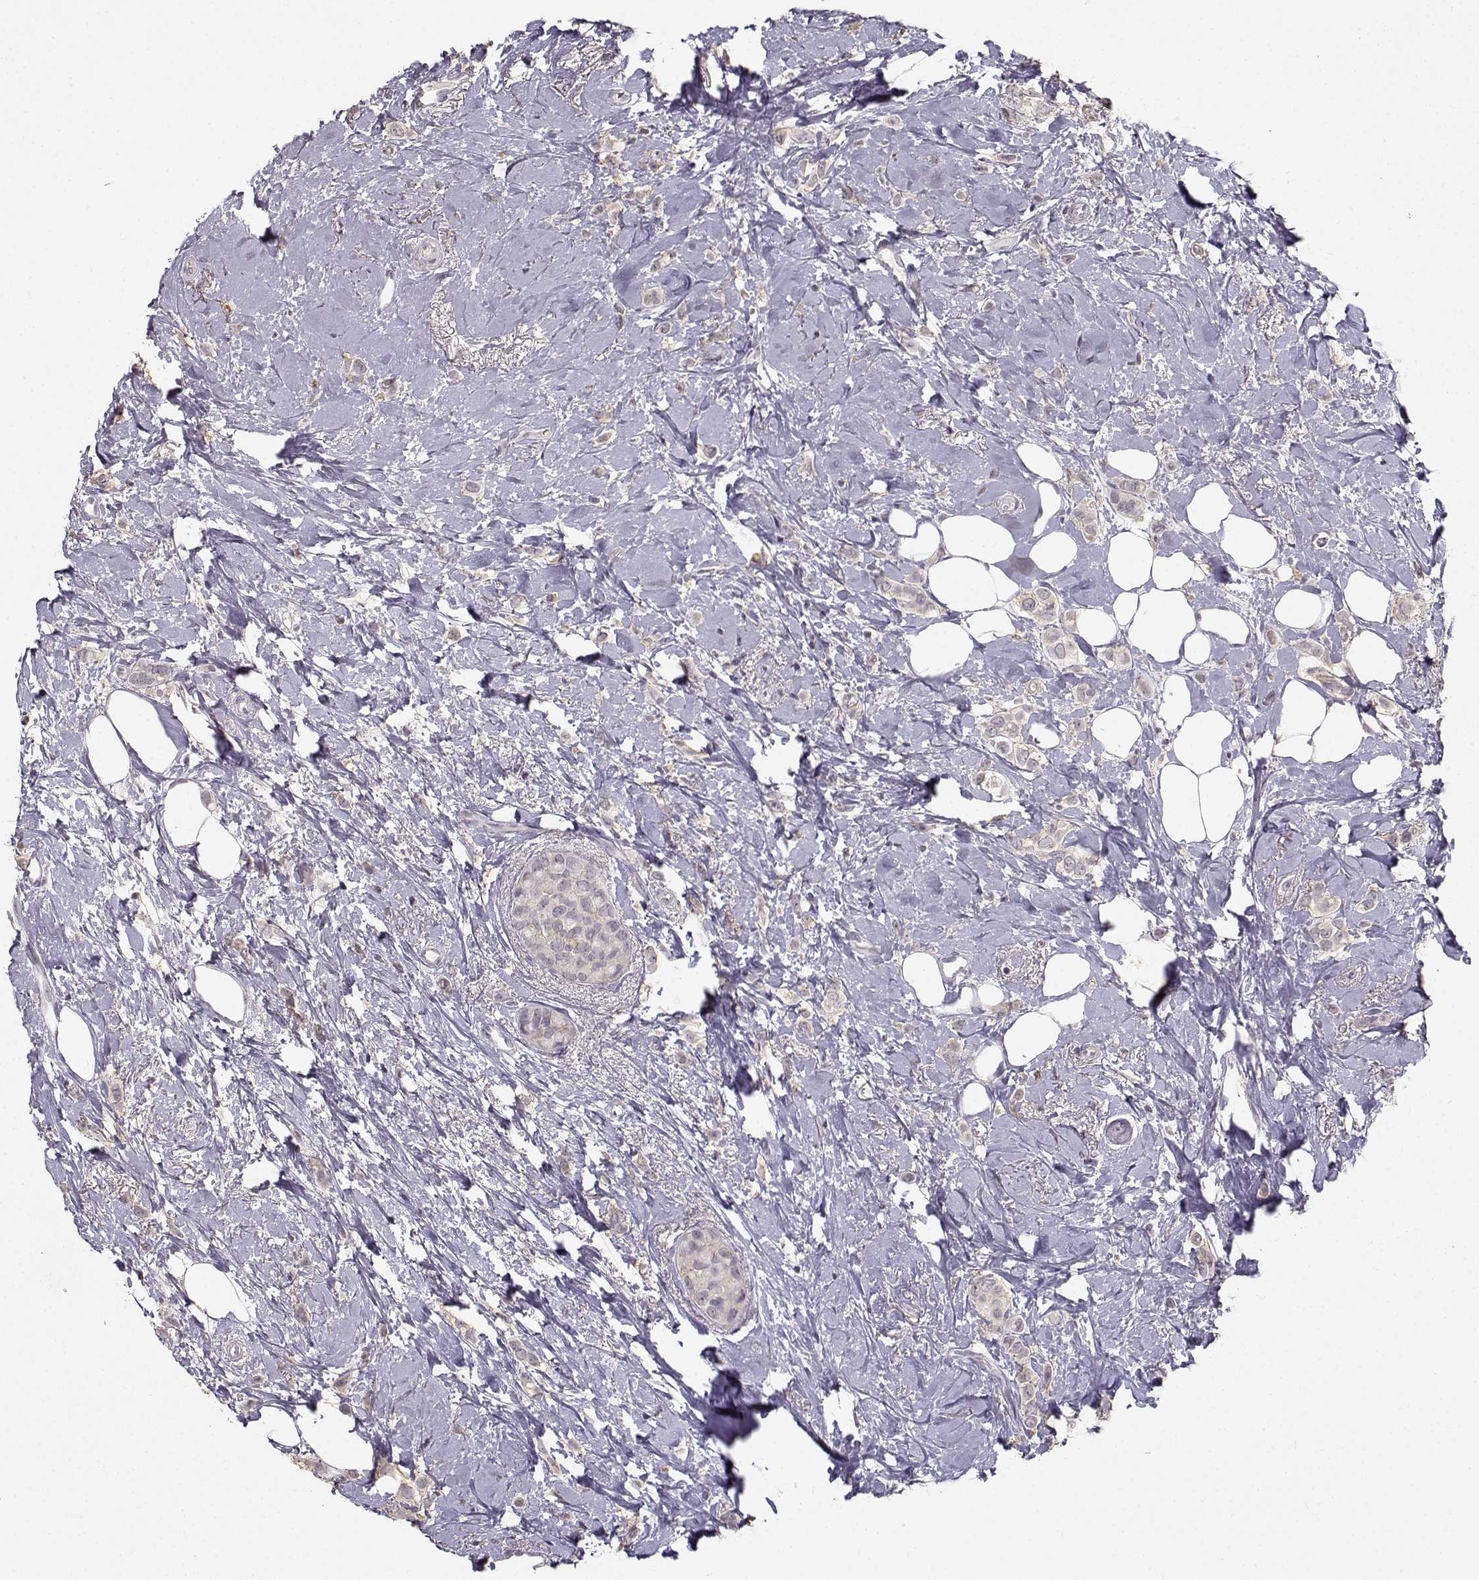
{"staining": {"intensity": "negative", "quantity": "none", "location": "none"}, "tissue": "breast cancer", "cell_type": "Tumor cells", "image_type": "cancer", "snomed": [{"axis": "morphology", "description": "Lobular carcinoma"}, {"axis": "topography", "description": "Breast"}], "caption": "High power microscopy image of an immunohistochemistry photomicrograph of lobular carcinoma (breast), revealing no significant expression in tumor cells.", "gene": "UROC1", "patient": {"sex": "female", "age": 66}}